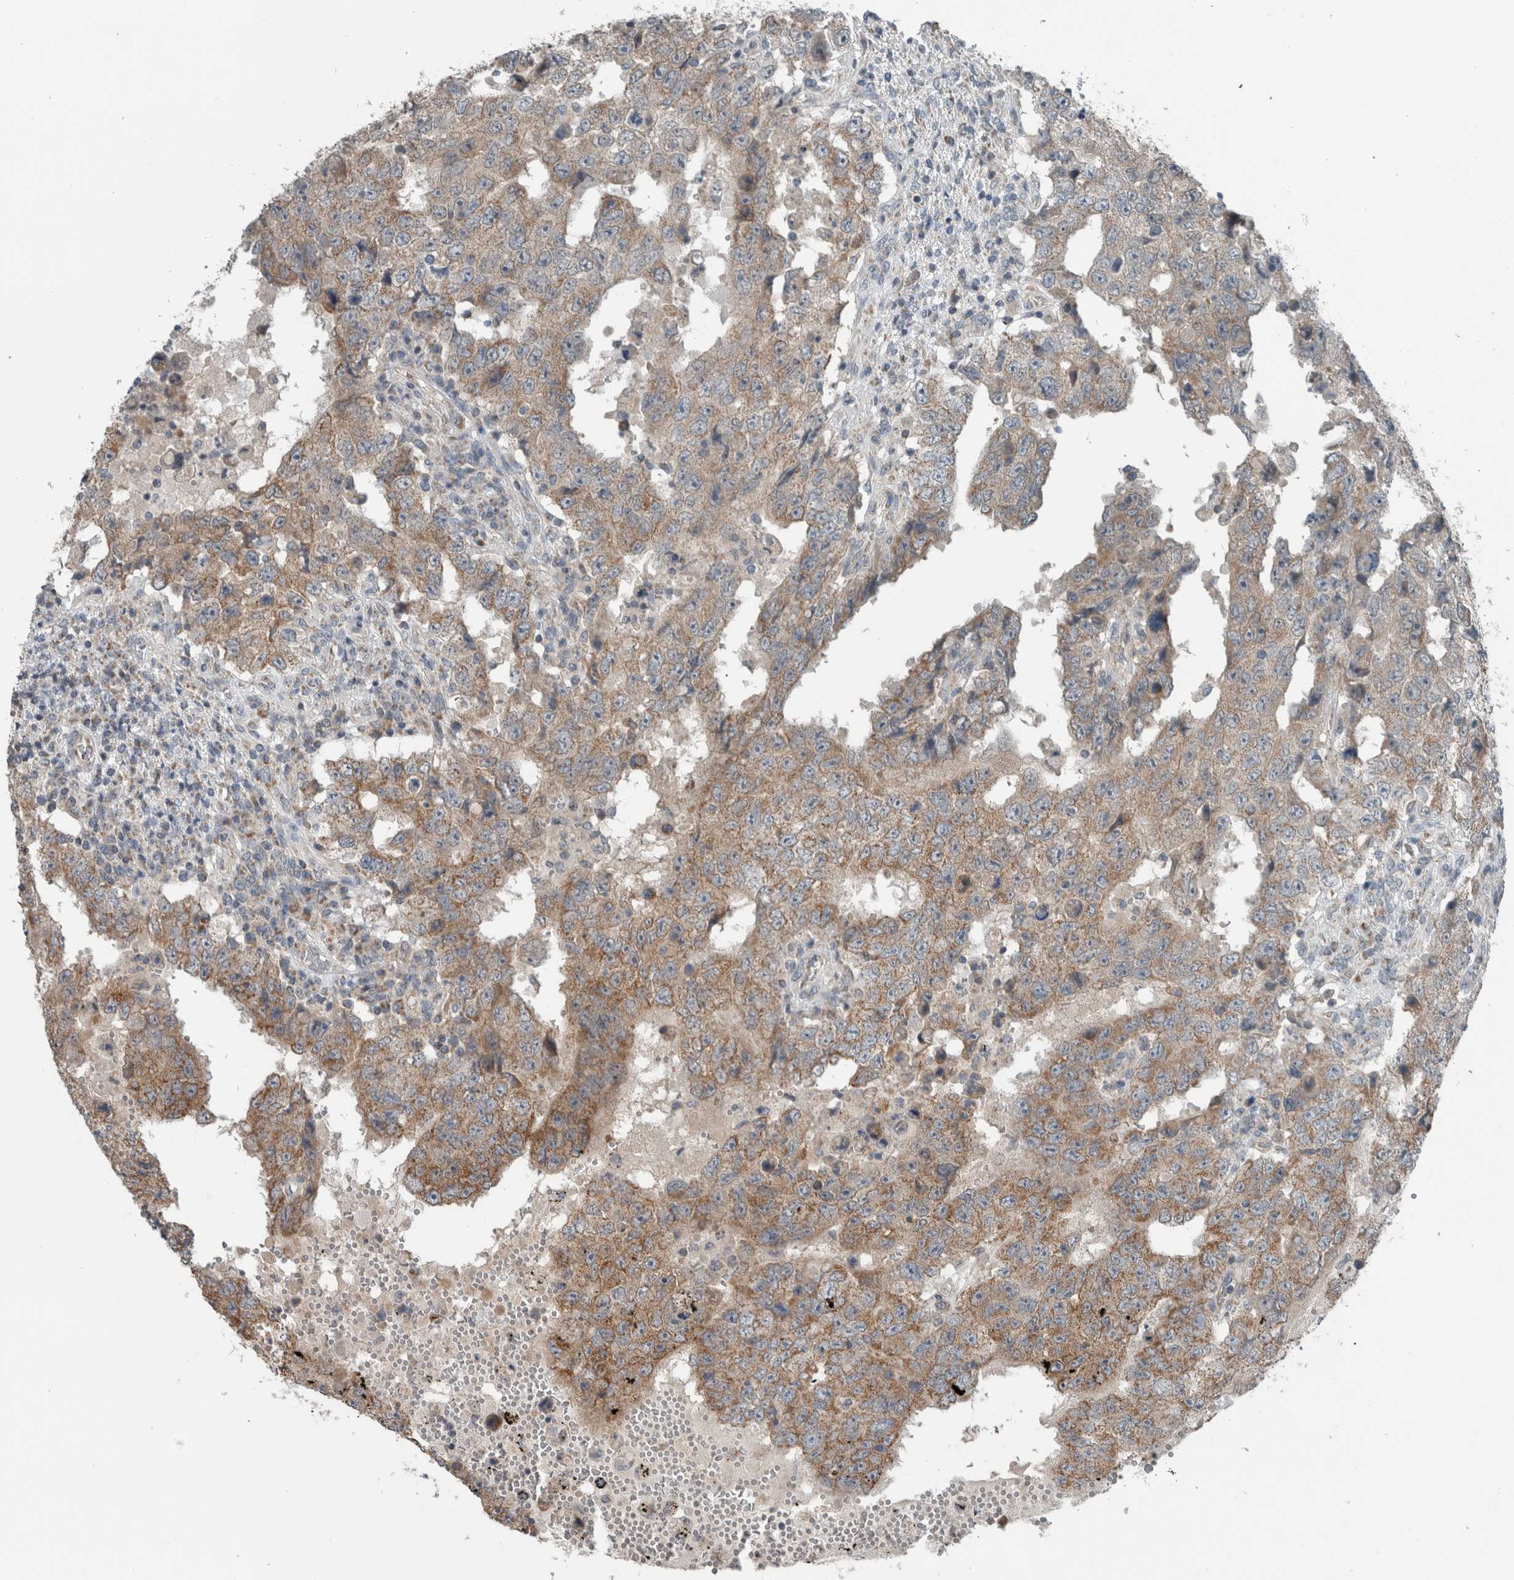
{"staining": {"intensity": "moderate", "quantity": ">75%", "location": "cytoplasmic/membranous"}, "tissue": "testis cancer", "cell_type": "Tumor cells", "image_type": "cancer", "snomed": [{"axis": "morphology", "description": "Carcinoma, Embryonal, NOS"}, {"axis": "topography", "description": "Testis"}], "caption": "The histopathology image exhibits staining of testis embryonal carcinoma, revealing moderate cytoplasmic/membranous protein positivity (brown color) within tumor cells.", "gene": "ARMC1", "patient": {"sex": "male", "age": 26}}